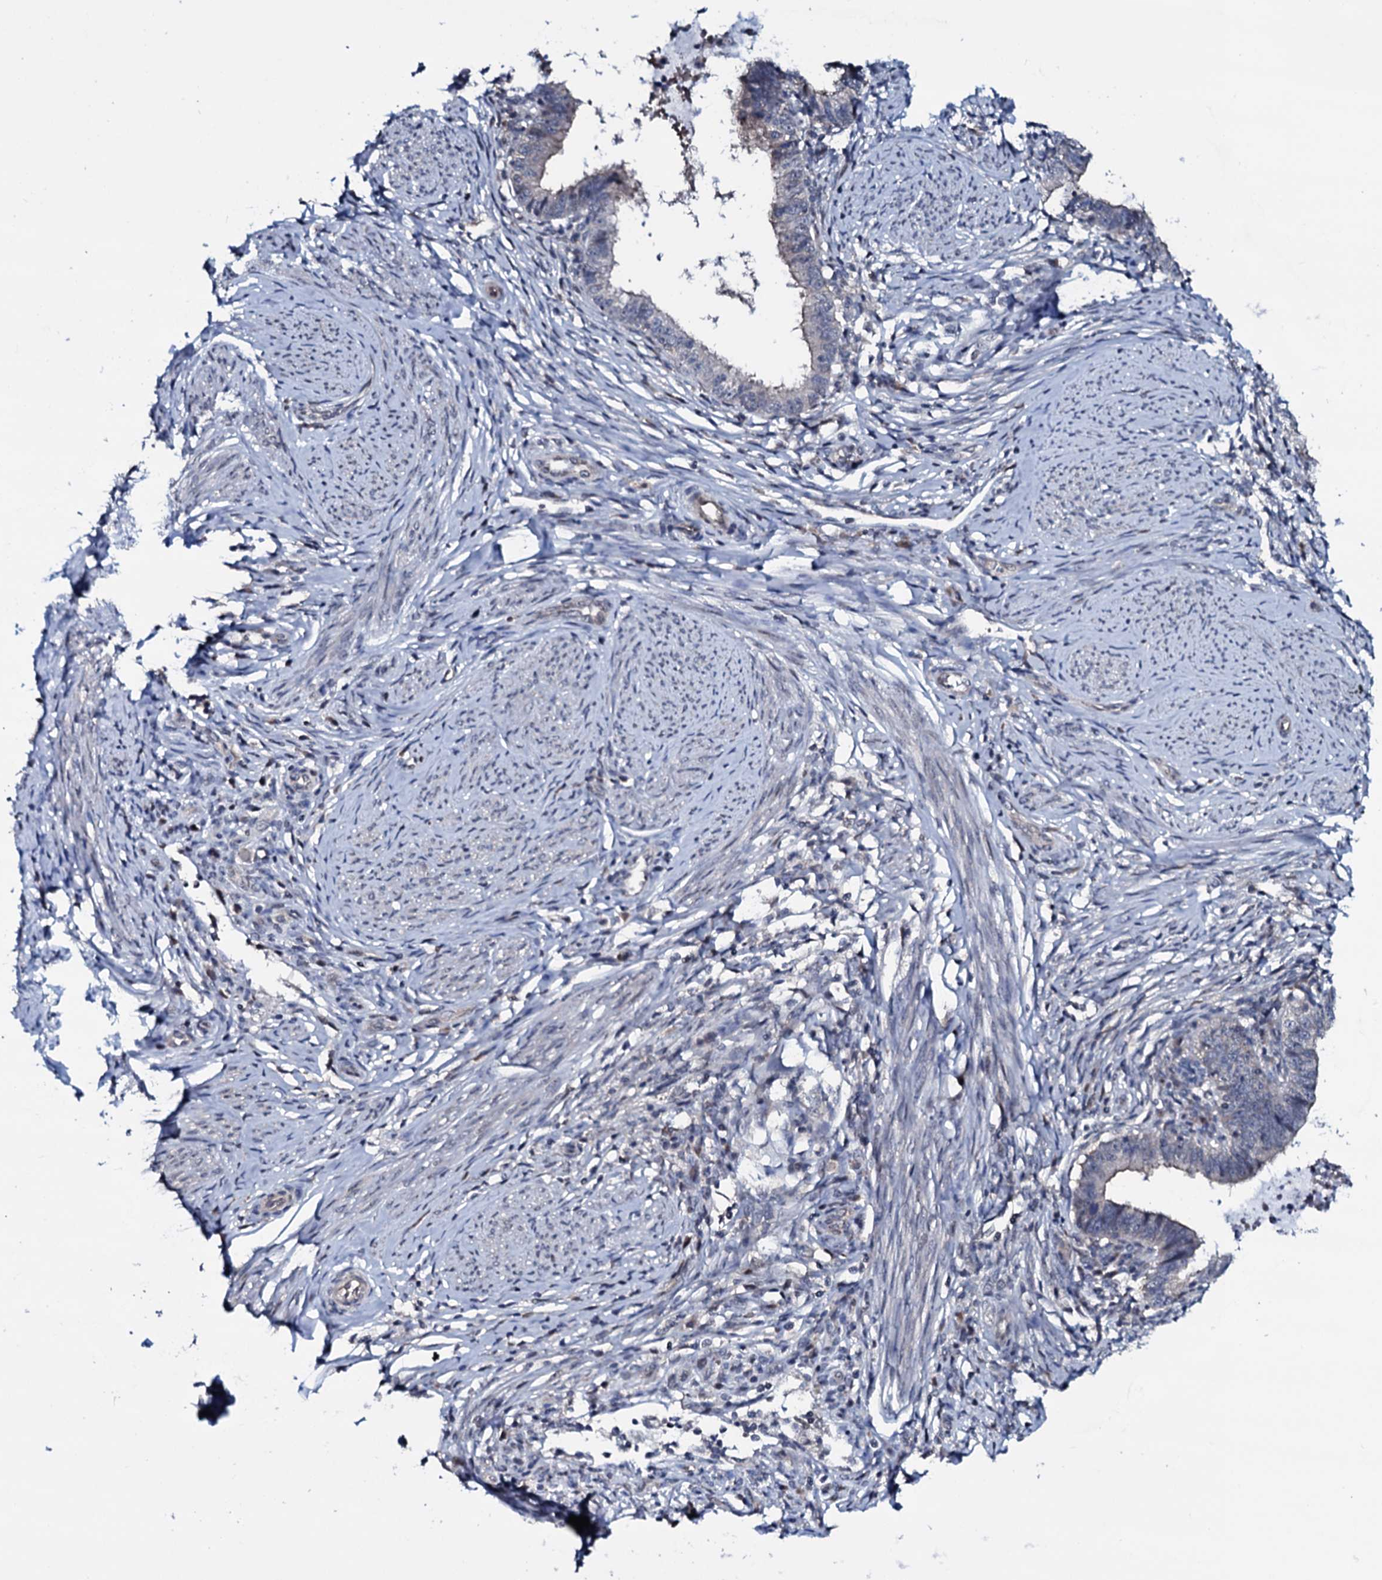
{"staining": {"intensity": "weak", "quantity": "<25%", "location": "cytoplasmic/membranous"}, "tissue": "cervical cancer", "cell_type": "Tumor cells", "image_type": "cancer", "snomed": [{"axis": "morphology", "description": "Adenocarcinoma, NOS"}, {"axis": "topography", "description": "Cervix"}], "caption": "Human cervical adenocarcinoma stained for a protein using IHC shows no staining in tumor cells.", "gene": "OGFOD2", "patient": {"sex": "female", "age": 36}}